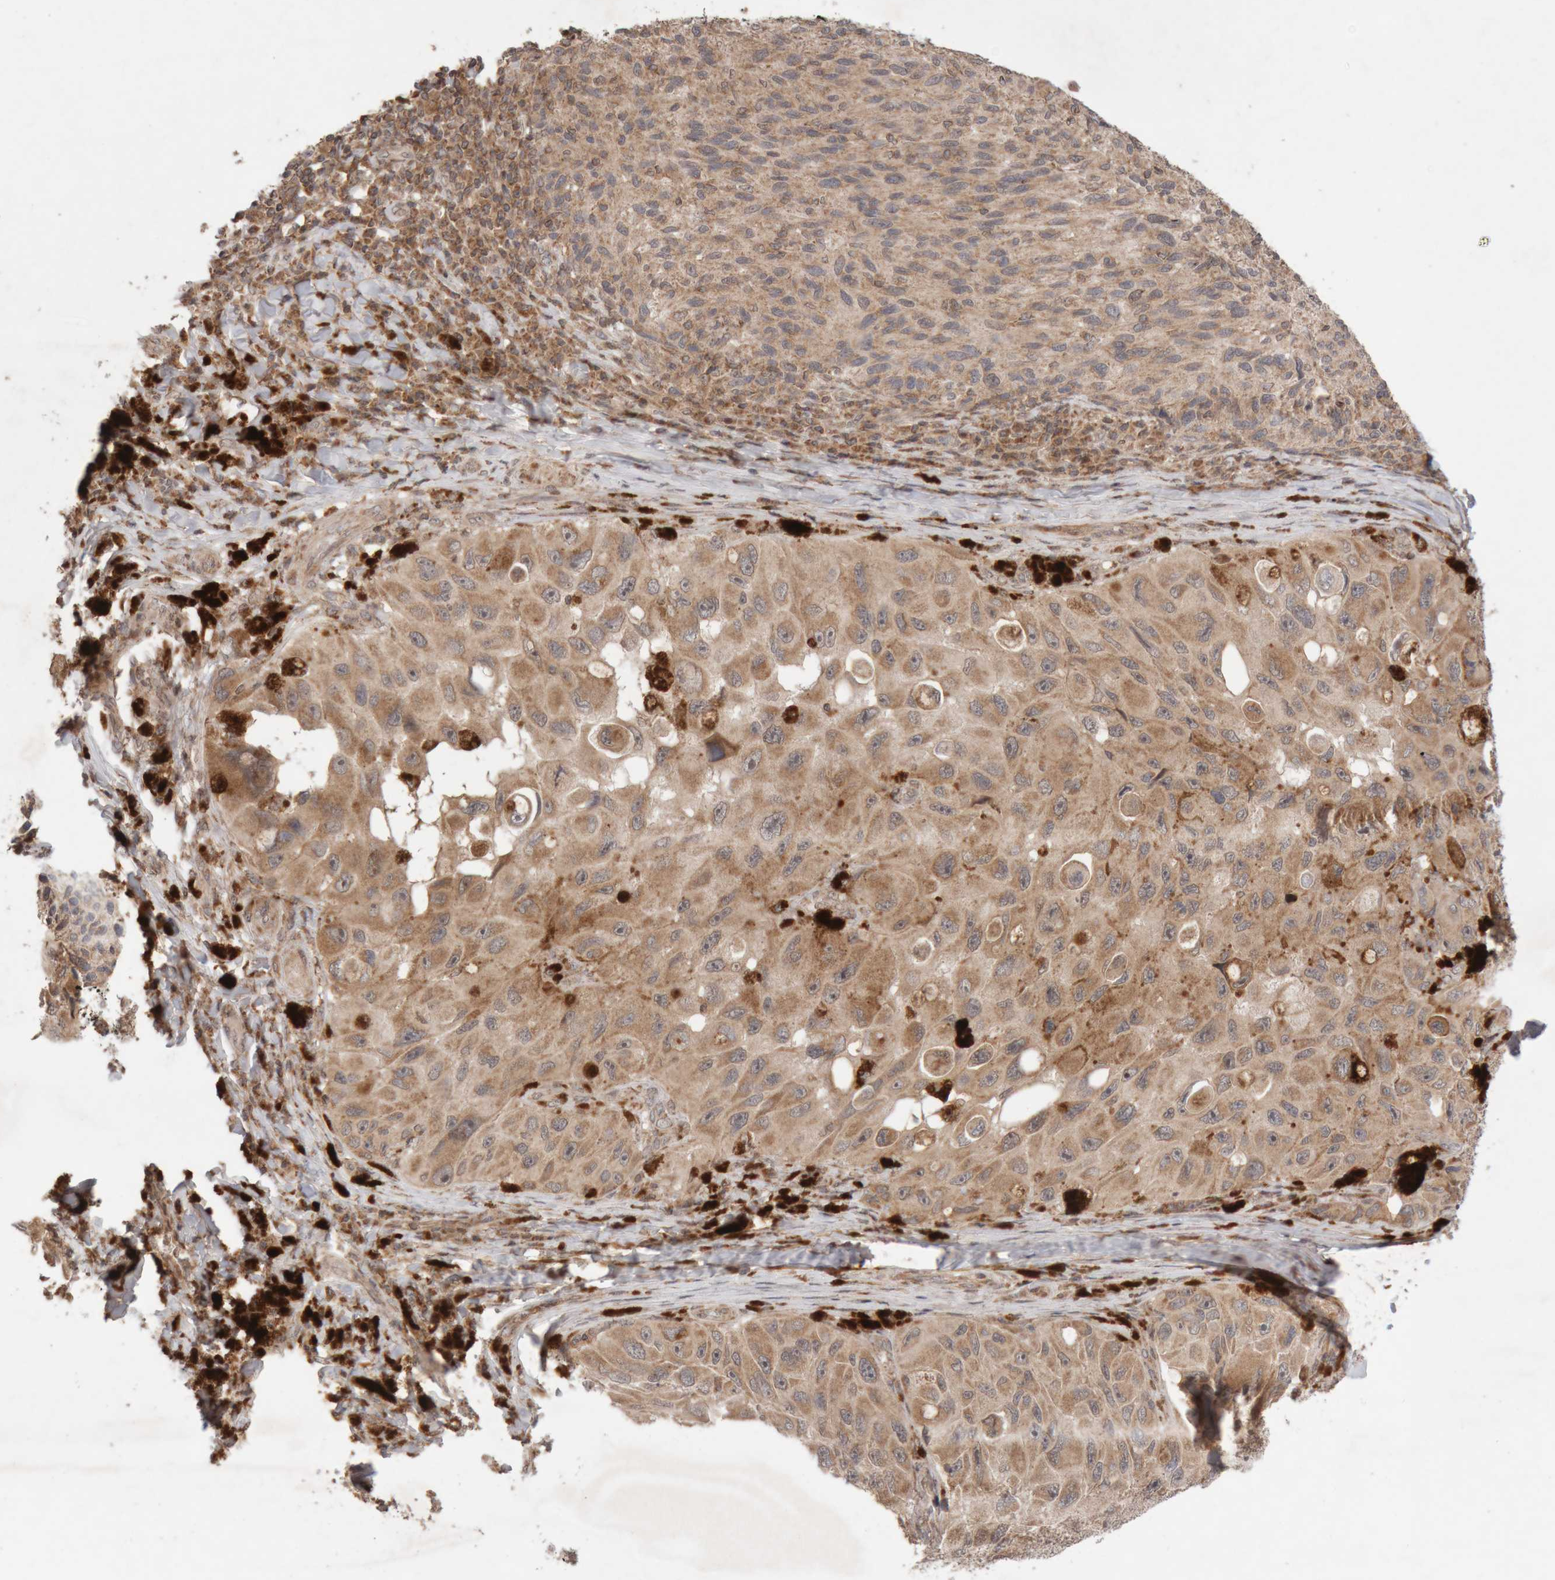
{"staining": {"intensity": "weak", "quantity": ">75%", "location": "cytoplasmic/membranous"}, "tissue": "melanoma", "cell_type": "Tumor cells", "image_type": "cancer", "snomed": [{"axis": "morphology", "description": "Malignant melanoma, NOS"}, {"axis": "topography", "description": "Skin"}], "caption": "Melanoma tissue reveals weak cytoplasmic/membranous staining in approximately >75% of tumor cells (Brightfield microscopy of DAB IHC at high magnification).", "gene": "KIF21B", "patient": {"sex": "female", "age": 73}}